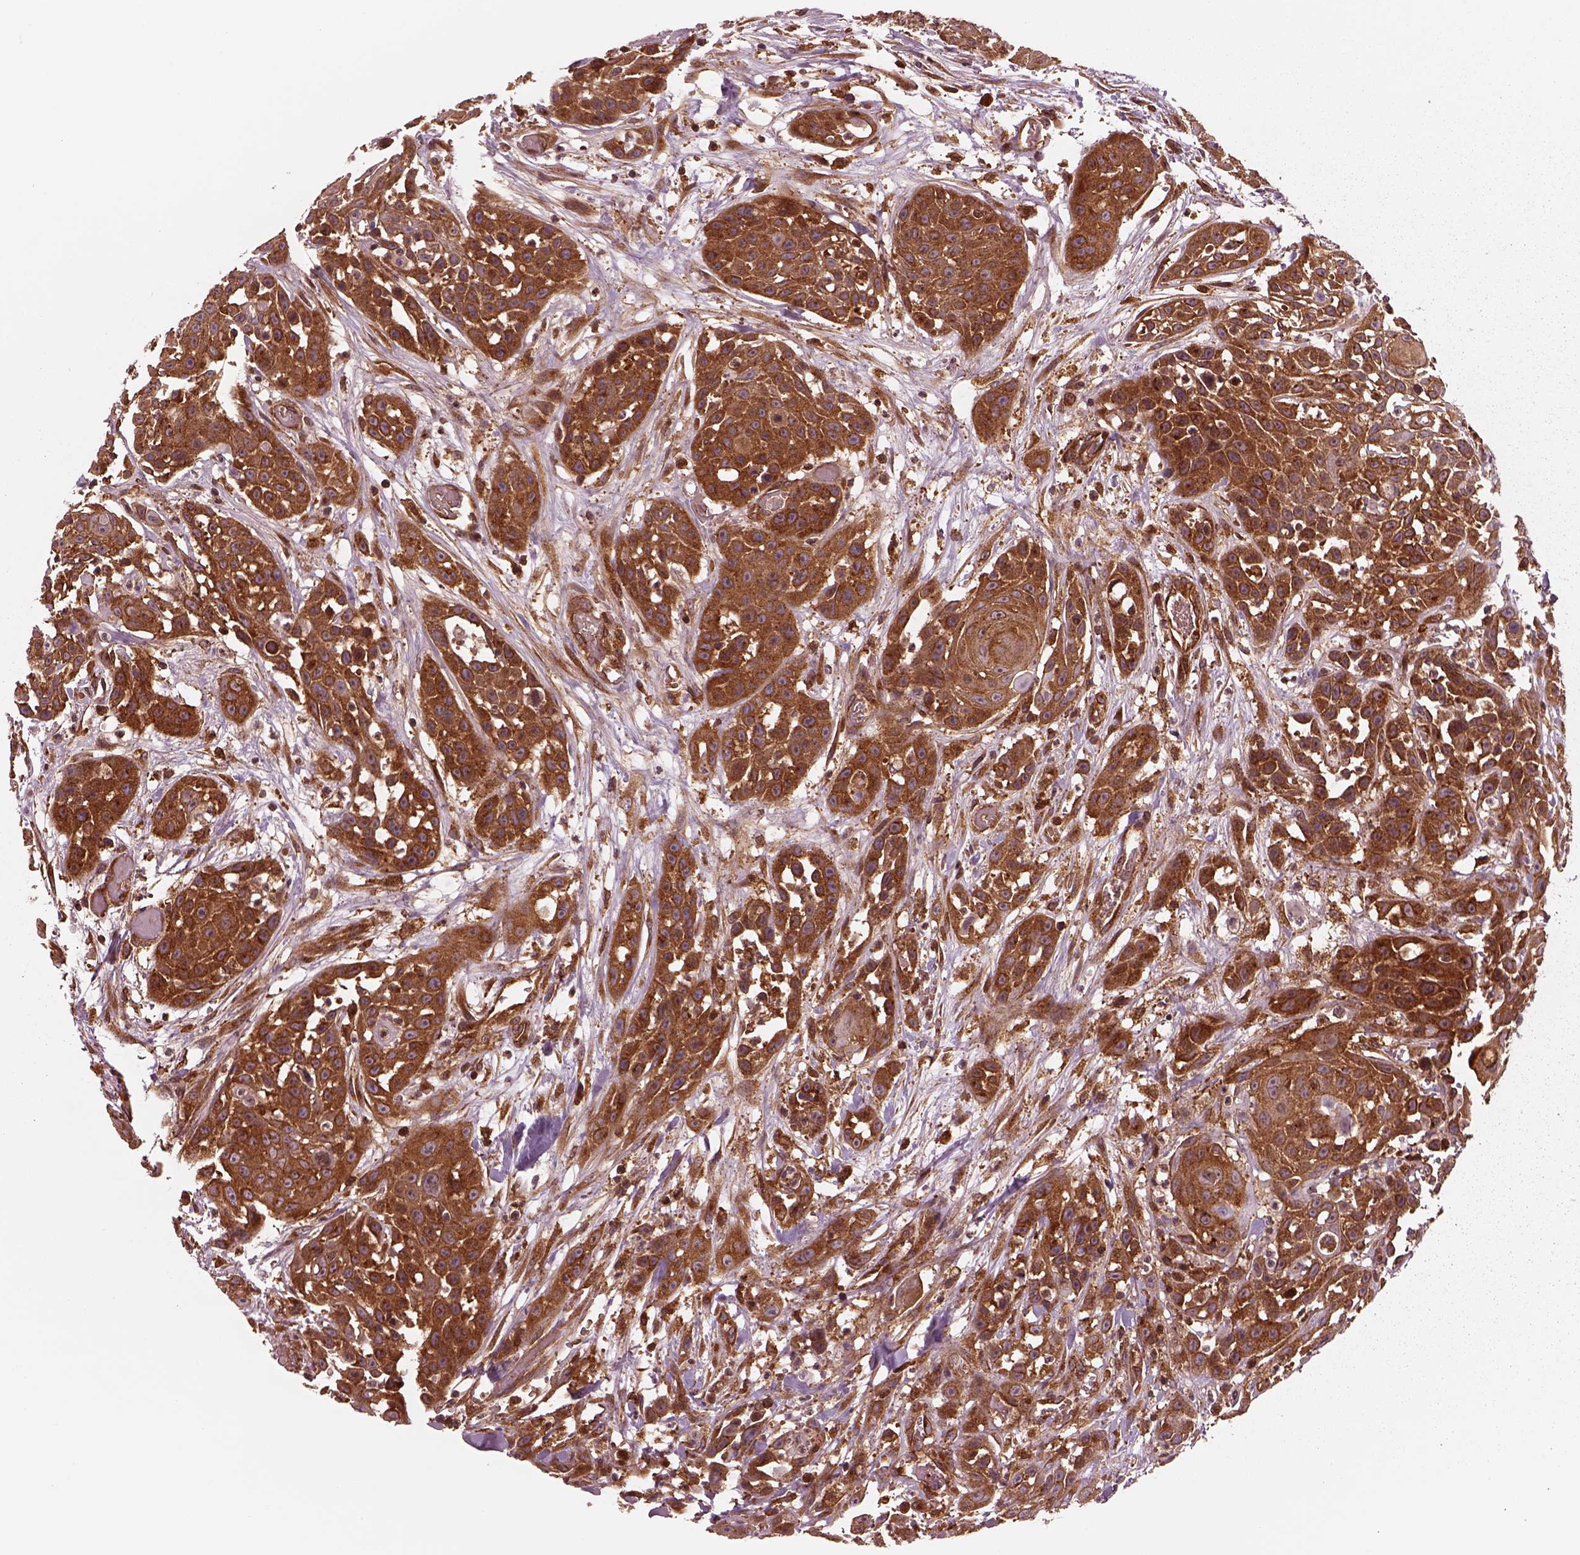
{"staining": {"intensity": "strong", "quantity": ">75%", "location": "cytoplasmic/membranous"}, "tissue": "head and neck cancer", "cell_type": "Tumor cells", "image_type": "cancer", "snomed": [{"axis": "morphology", "description": "Squamous cell carcinoma, NOS"}, {"axis": "topography", "description": "Oral tissue"}, {"axis": "topography", "description": "Head-Neck"}], "caption": "Head and neck cancer (squamous cell carcinoma) stained for a protein exhibits strong cytoplasmic/membranous positivity in tumor cells.", "gene": "WASHC2A", "patient": {"sex": "male", "age": 81}}